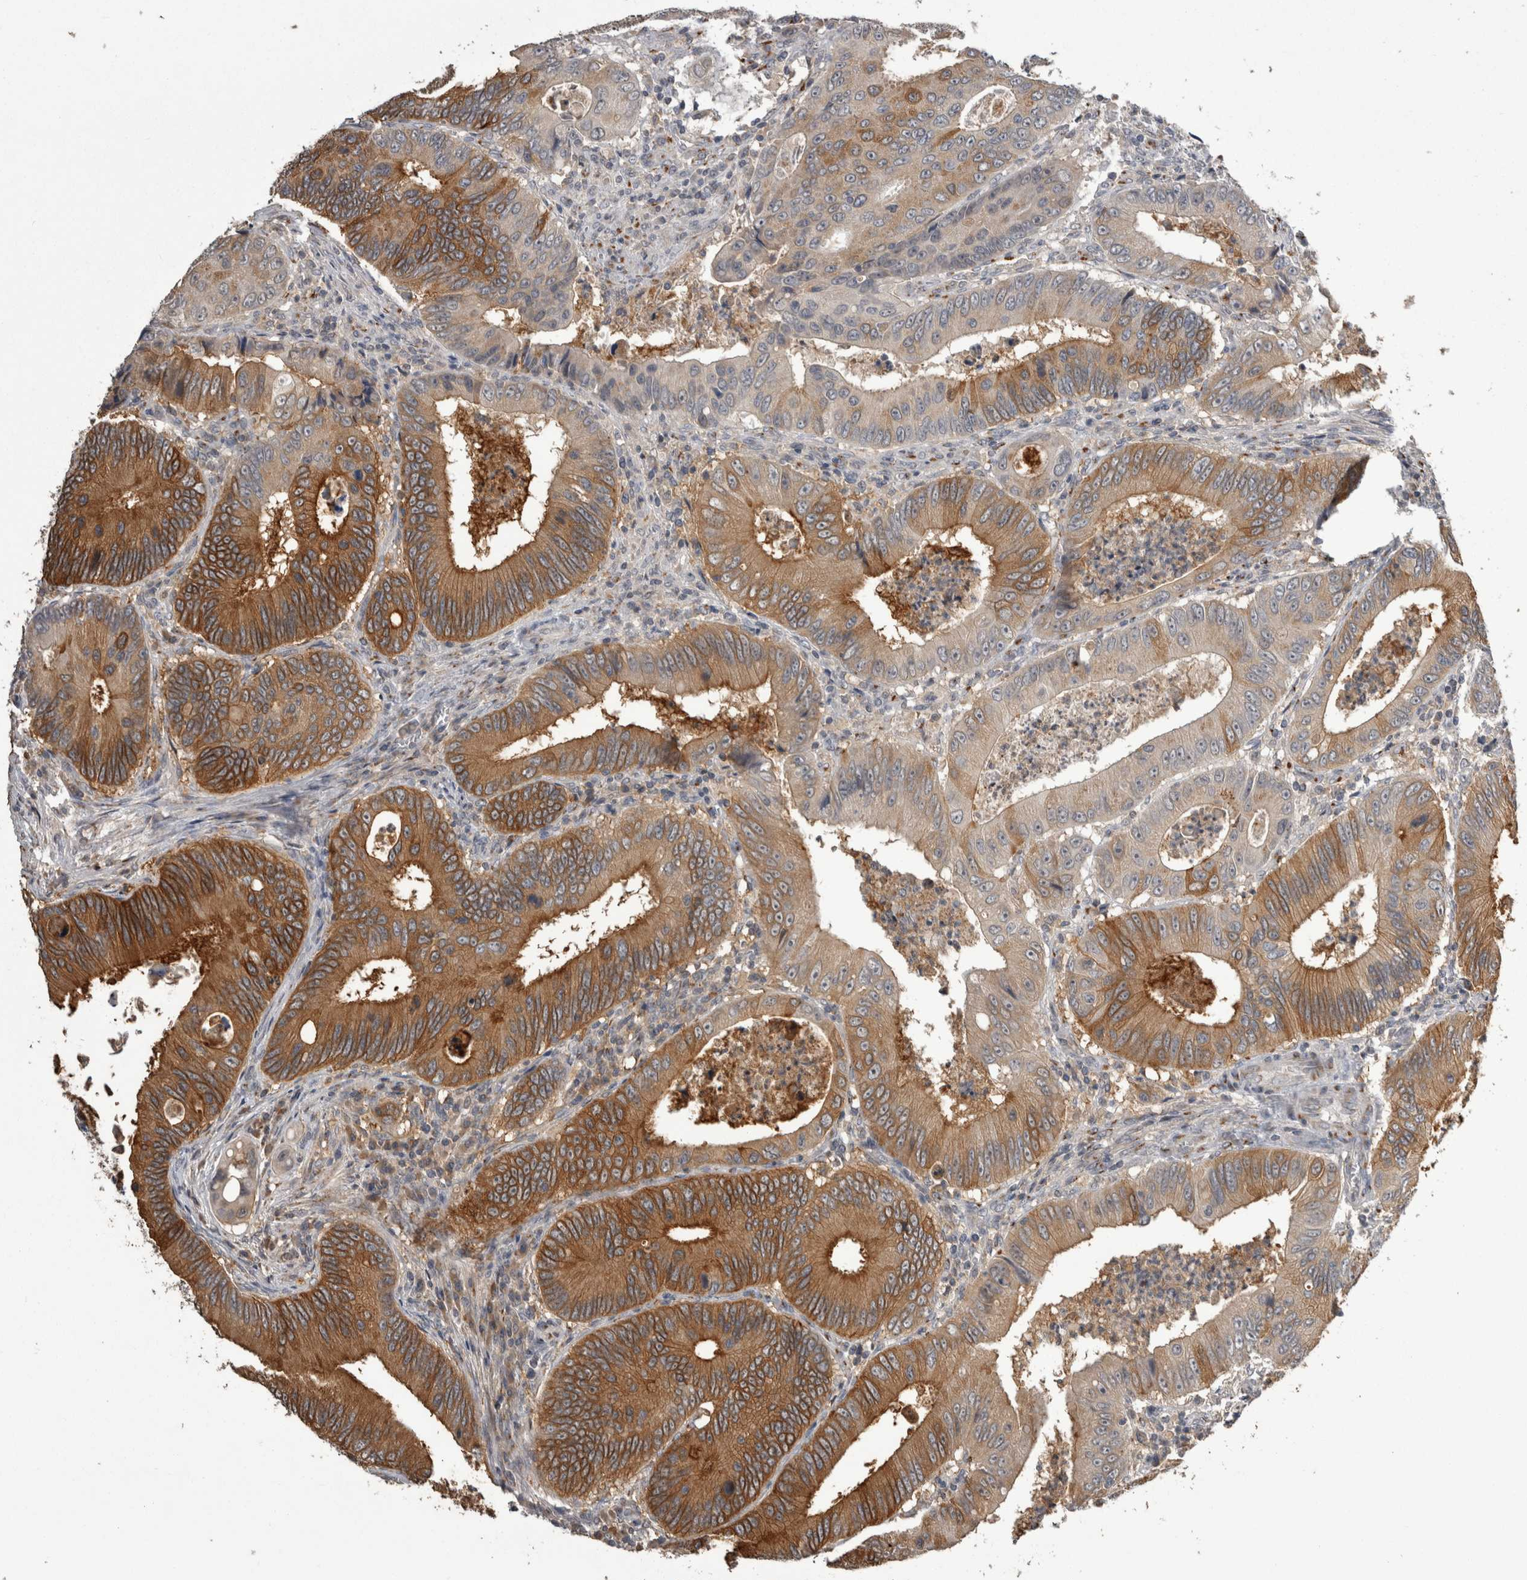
{"staining": {"intensity": "moderate", "quantity": ">75%", "location": "cytoplasmic/membranous"}, "tissue": "colorectal cancer", "cell_type": "Tumor cells", "image_type": "cancer", "snomed": [{"axis": "morphology", "description": "Inflammation, NOS"}, {"axis": "morphology", "description": "Adenocarcinoma, NOS"}, {"axis": "topography", "description": "Colon"}], "caption": "Colorectal adenocarcinoma stained with DAB (3,3'-diaminobenzidine) immunohistochemistry demonstrates medium levels of moderate cytoplasmic/membranous positivity in approximately >75% of tumor cells.", "gene": "ANXA13", "patient": {"sex": "male", "age": 72}}